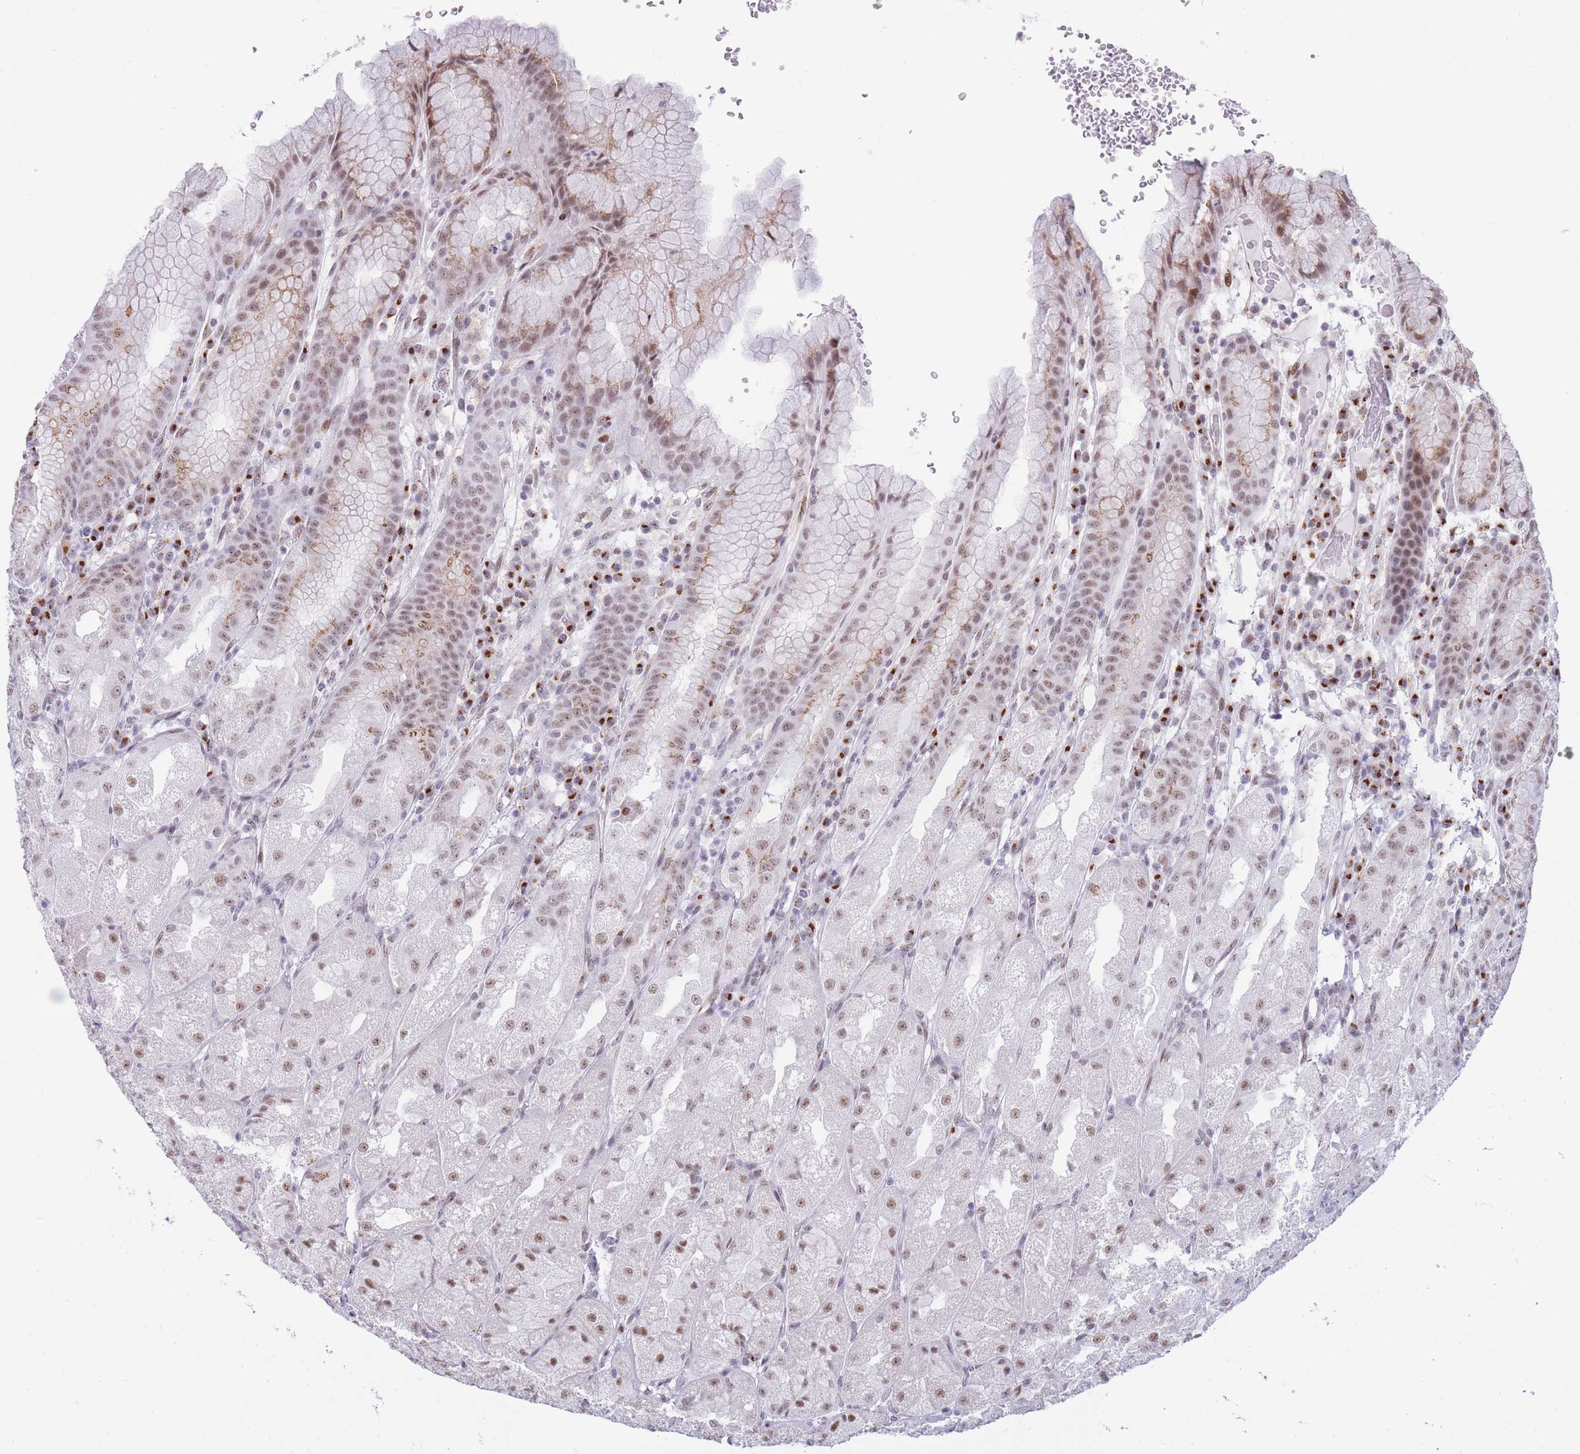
{"staining": {"intensity": "moderate", "quantity": "25%-75%", "location": "cytoplasmic/membranous,nuclear"}, "tissue": "stomach", "cell_type": "Glandular cells", "image_type": "normal", "snomed": [{"axis": "morphology", "description": "Normal tissue, NOS"}, {"axis": "topography", "description": "Stomach, upper"}], "caption": "Moderate cytoplasmic/membranous,nuclear staining for a protein is seen in approximately 25%-75% of glandular cells of normal stomach using IHC.", "gene": "INO80C", "patient": {"sex": "male", "age": 52}}